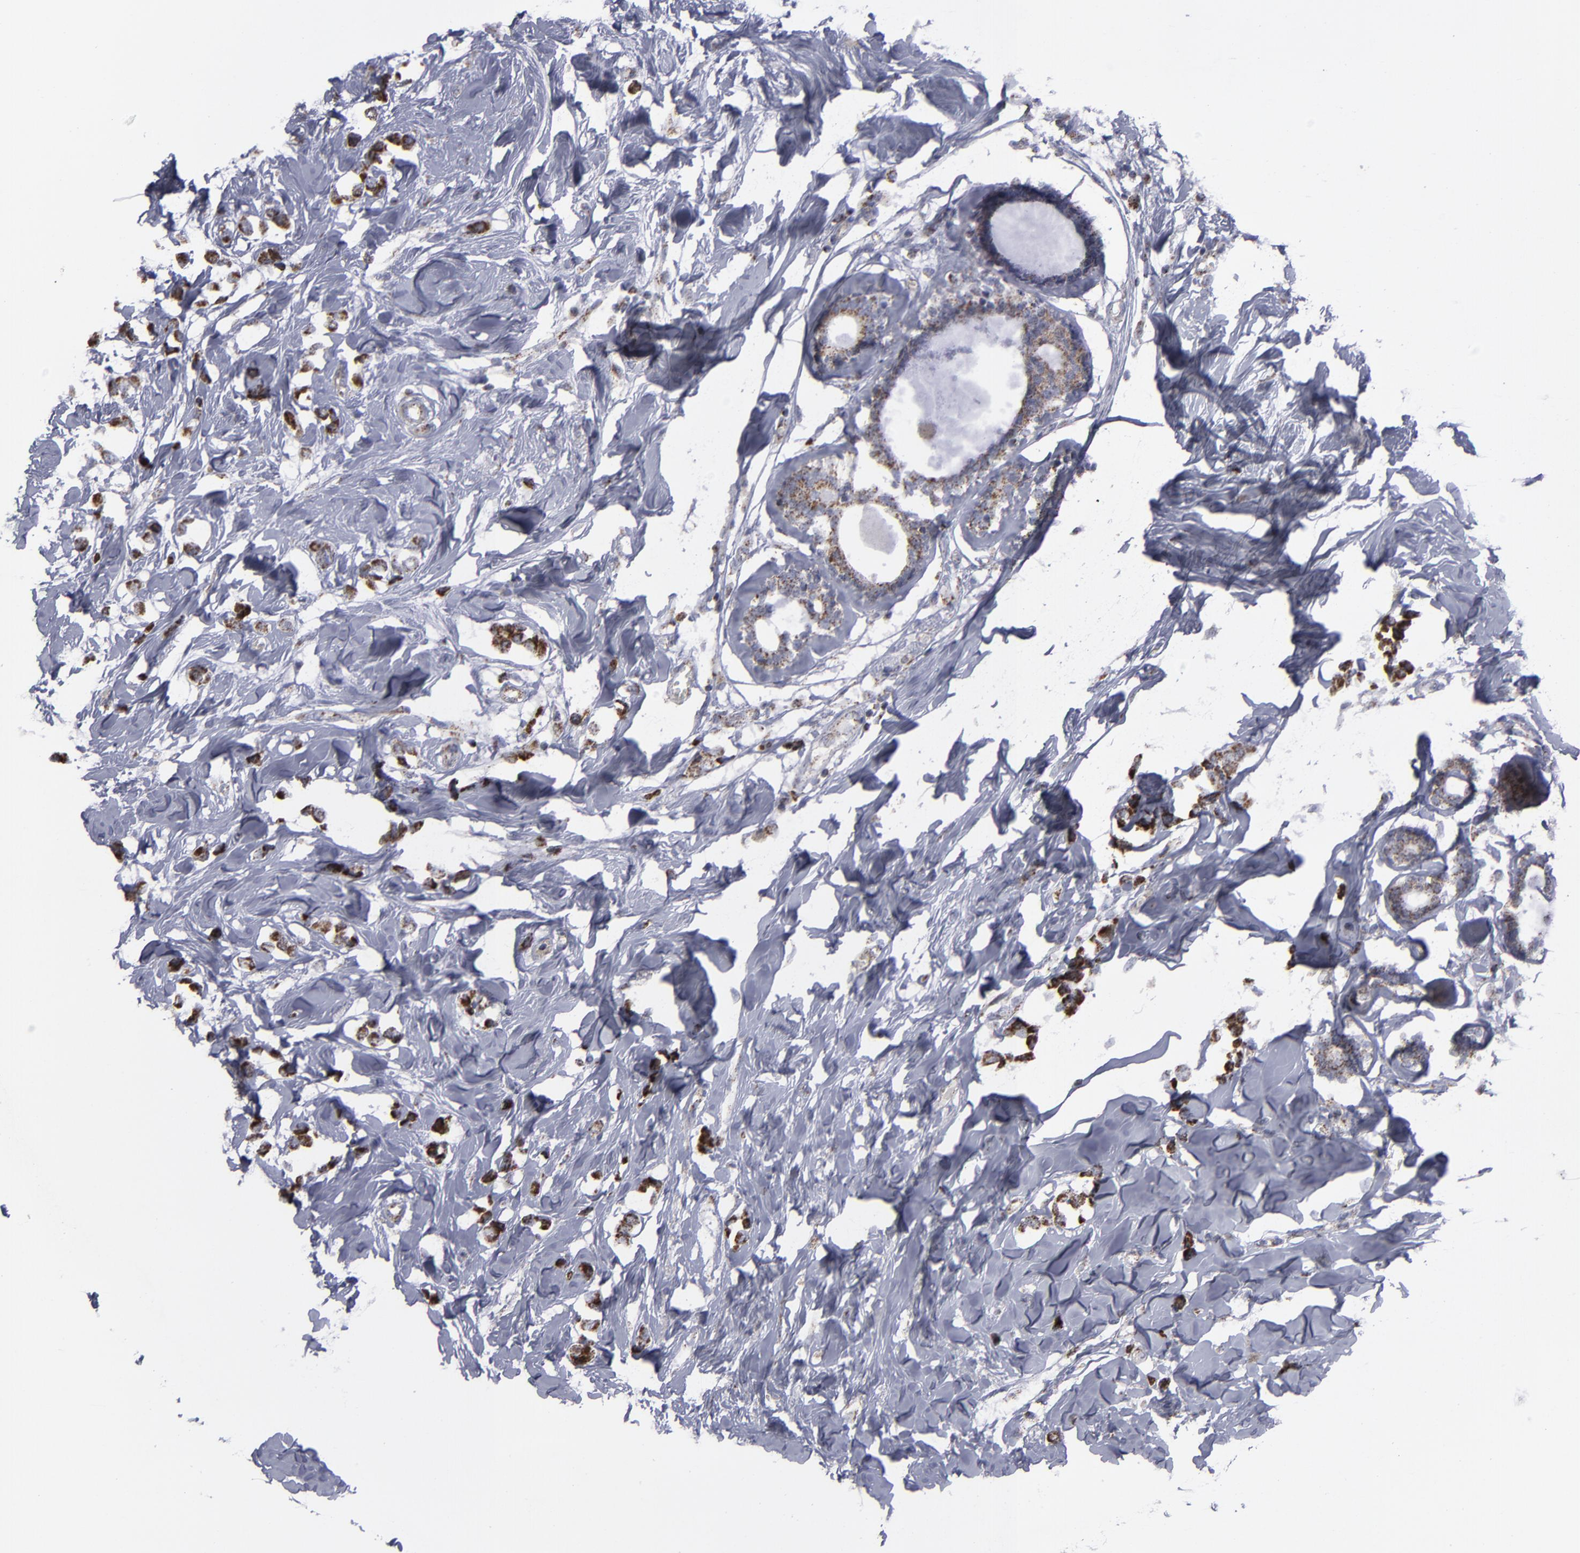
{"staining": {"intensity": "strong", "quantity": ">75%", "location": "cytoplasmic/membranous"}, "tissue": "breast cancer", "cell_type": "Tumor cells", "image_type": "cancer", "snomed": [{"axis": "morphology", "description": "Lobular carcinoma"}, {"axis": "topography", "description": "Breast"}], "caption": "High-magnification brightfield microscopy of breast lobular carcinoma stained with DAB (brown) and counterstained with hematoxylin (blue). tumor cells exhibit strong cytoplasmic/membranous expression is identified in about>75% of cells.", "gene": "MYOM2", "patient": {"sex": "female", "age": 51}}